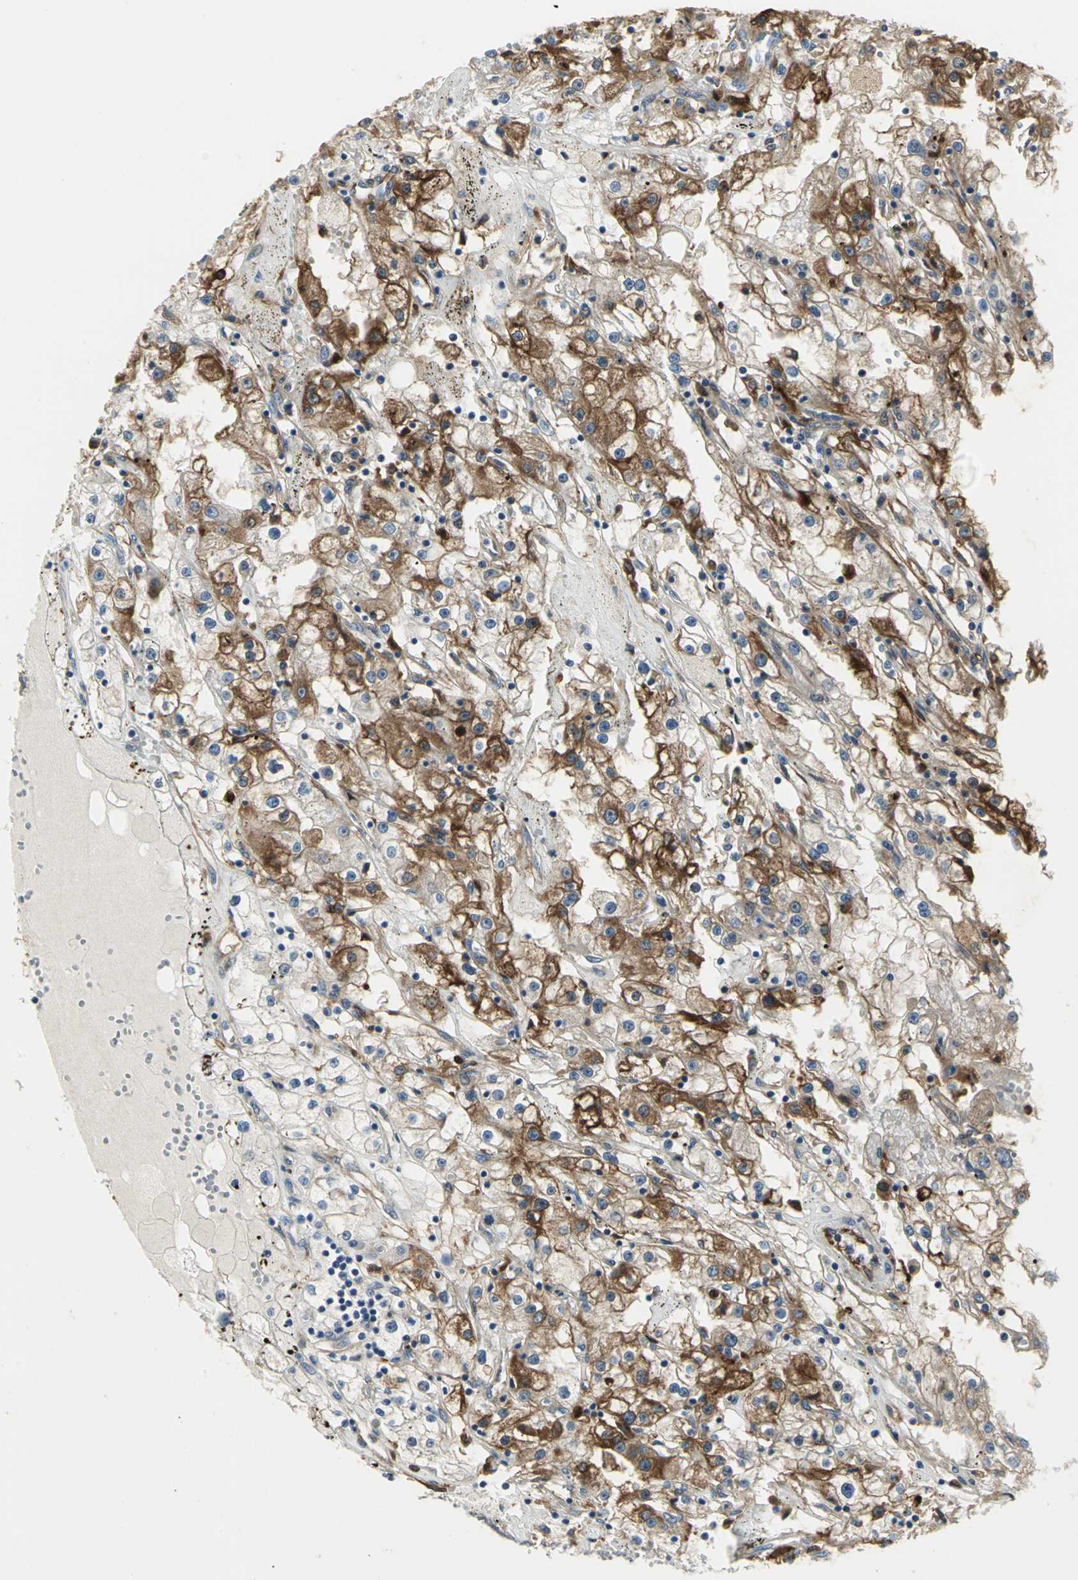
{"staining": {"intensity": "strong", "quantity": ">75%", "location": "cytoplasmic/membranous"}, "tissue": "renal cancer", "cell_type": "Tumor cells", "image_type": "cancer", "snomed": [{"axis": "morphology", "description": "Adenocarcinoma, NOS"}, {"axis": "topography", "description": "Kidney"}], "caption": "This histopathology image demonstrates adenocarcinoma (renal) stained with immunohistochemistry (IHC) to label a protein in brown. The cytoplasmic/membranous of tumor cells show strong positivity for the protein. Nuclei are counter-stained blue.", "gene": "CHRNB1", "patient": {"sex": "male", "age": 56}}